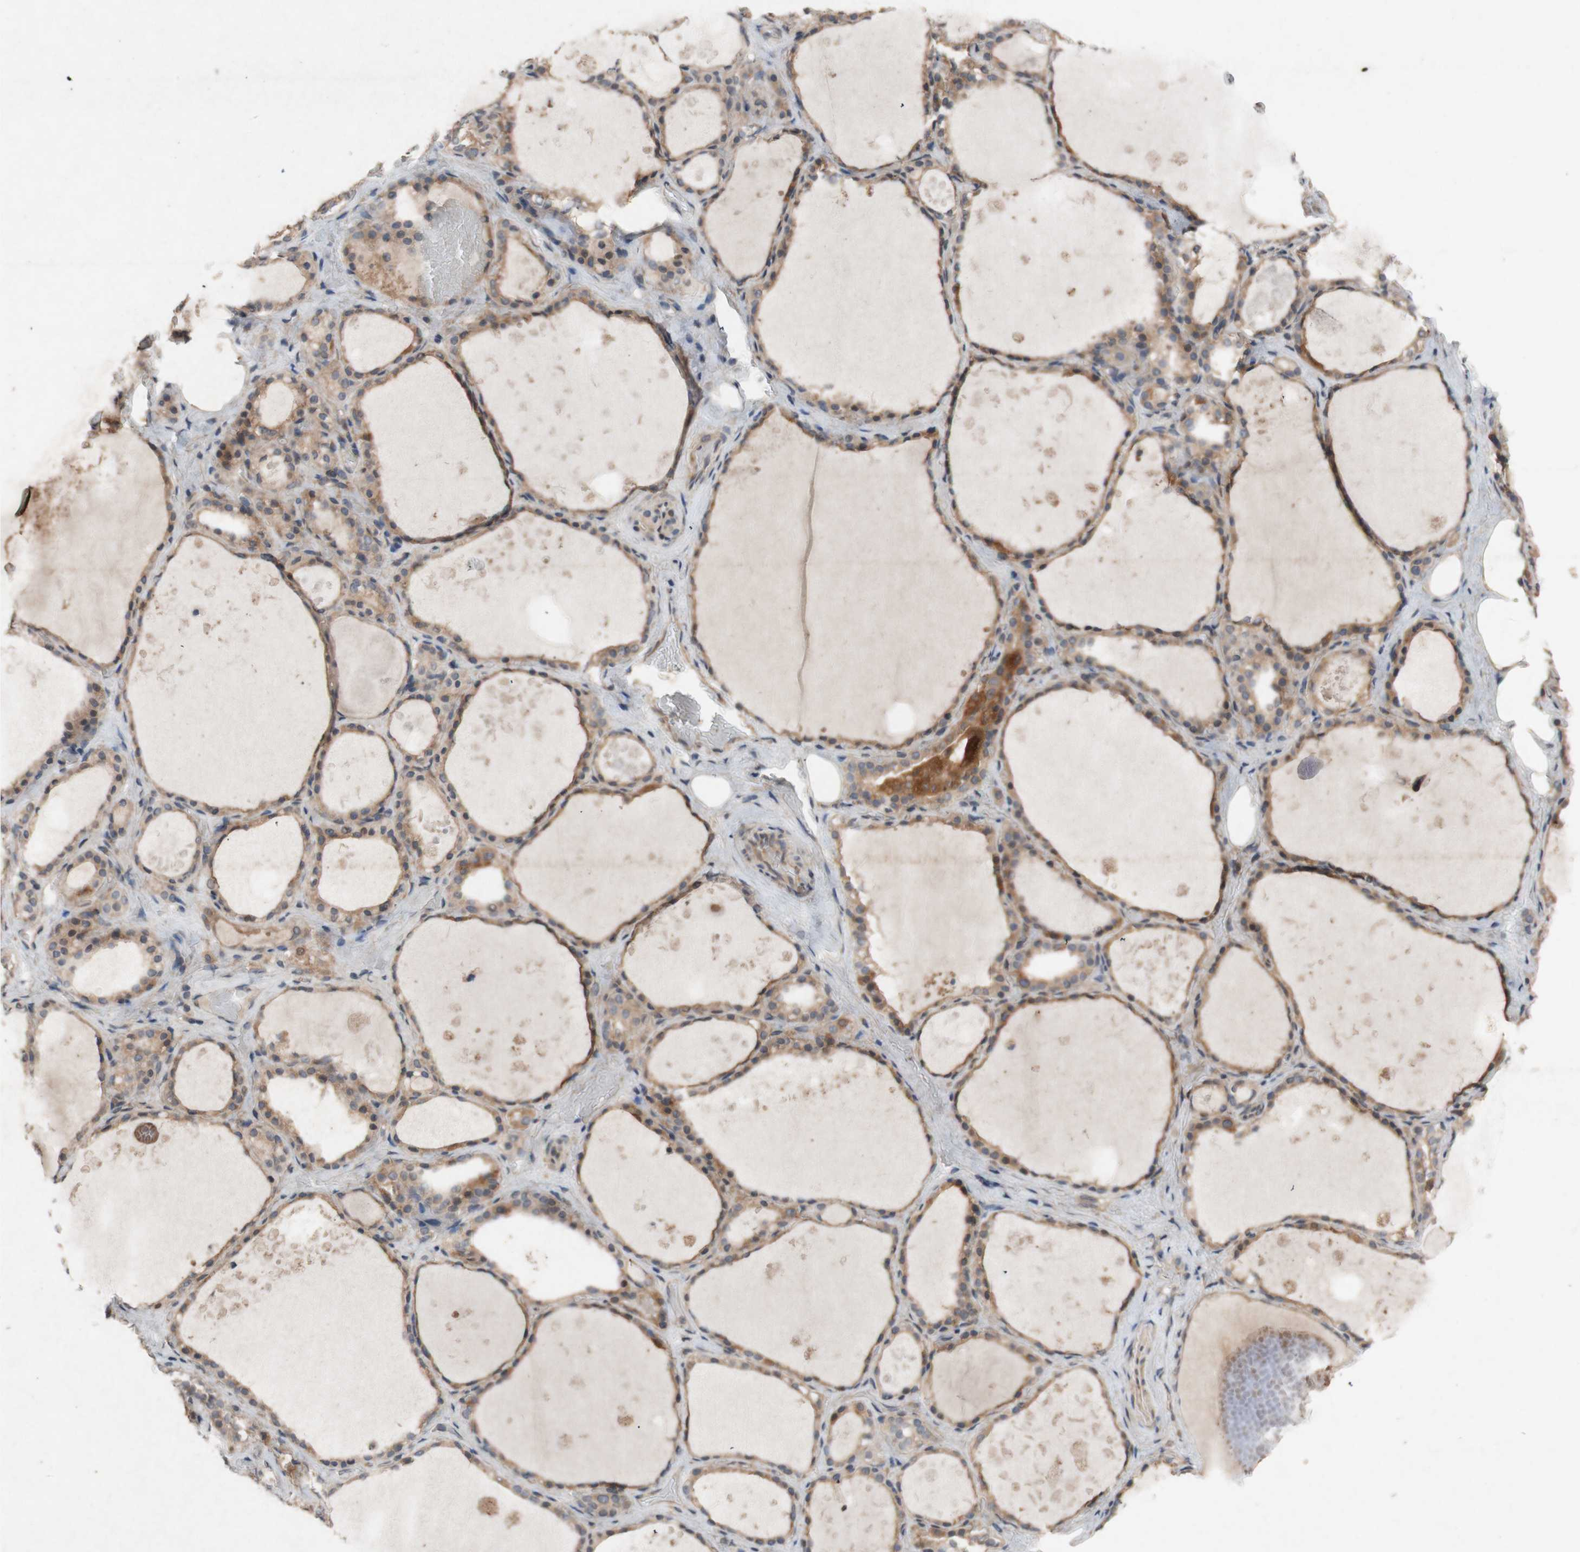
{"staining": {"intensity": "moderate", "quantity": ">75%", "location": "cytoplasmic/membranous"}, "tissue": "thyroid gland", "cell_type": "Glandular cells", "image_type": "normal", "snomed": [{"axis": "morphology", "description": "Normal tissue, NOS"}, {"axis": "topography", "description": "Thyroid gland"}], "caption": "The immunohistochemical stain shows moderate cytoplasmic/membranous positivity in glandular cells of unremarkable thyroid gland.", "gene": "ATP6V1F", "patient": {"sex": "male", "age": 61}}